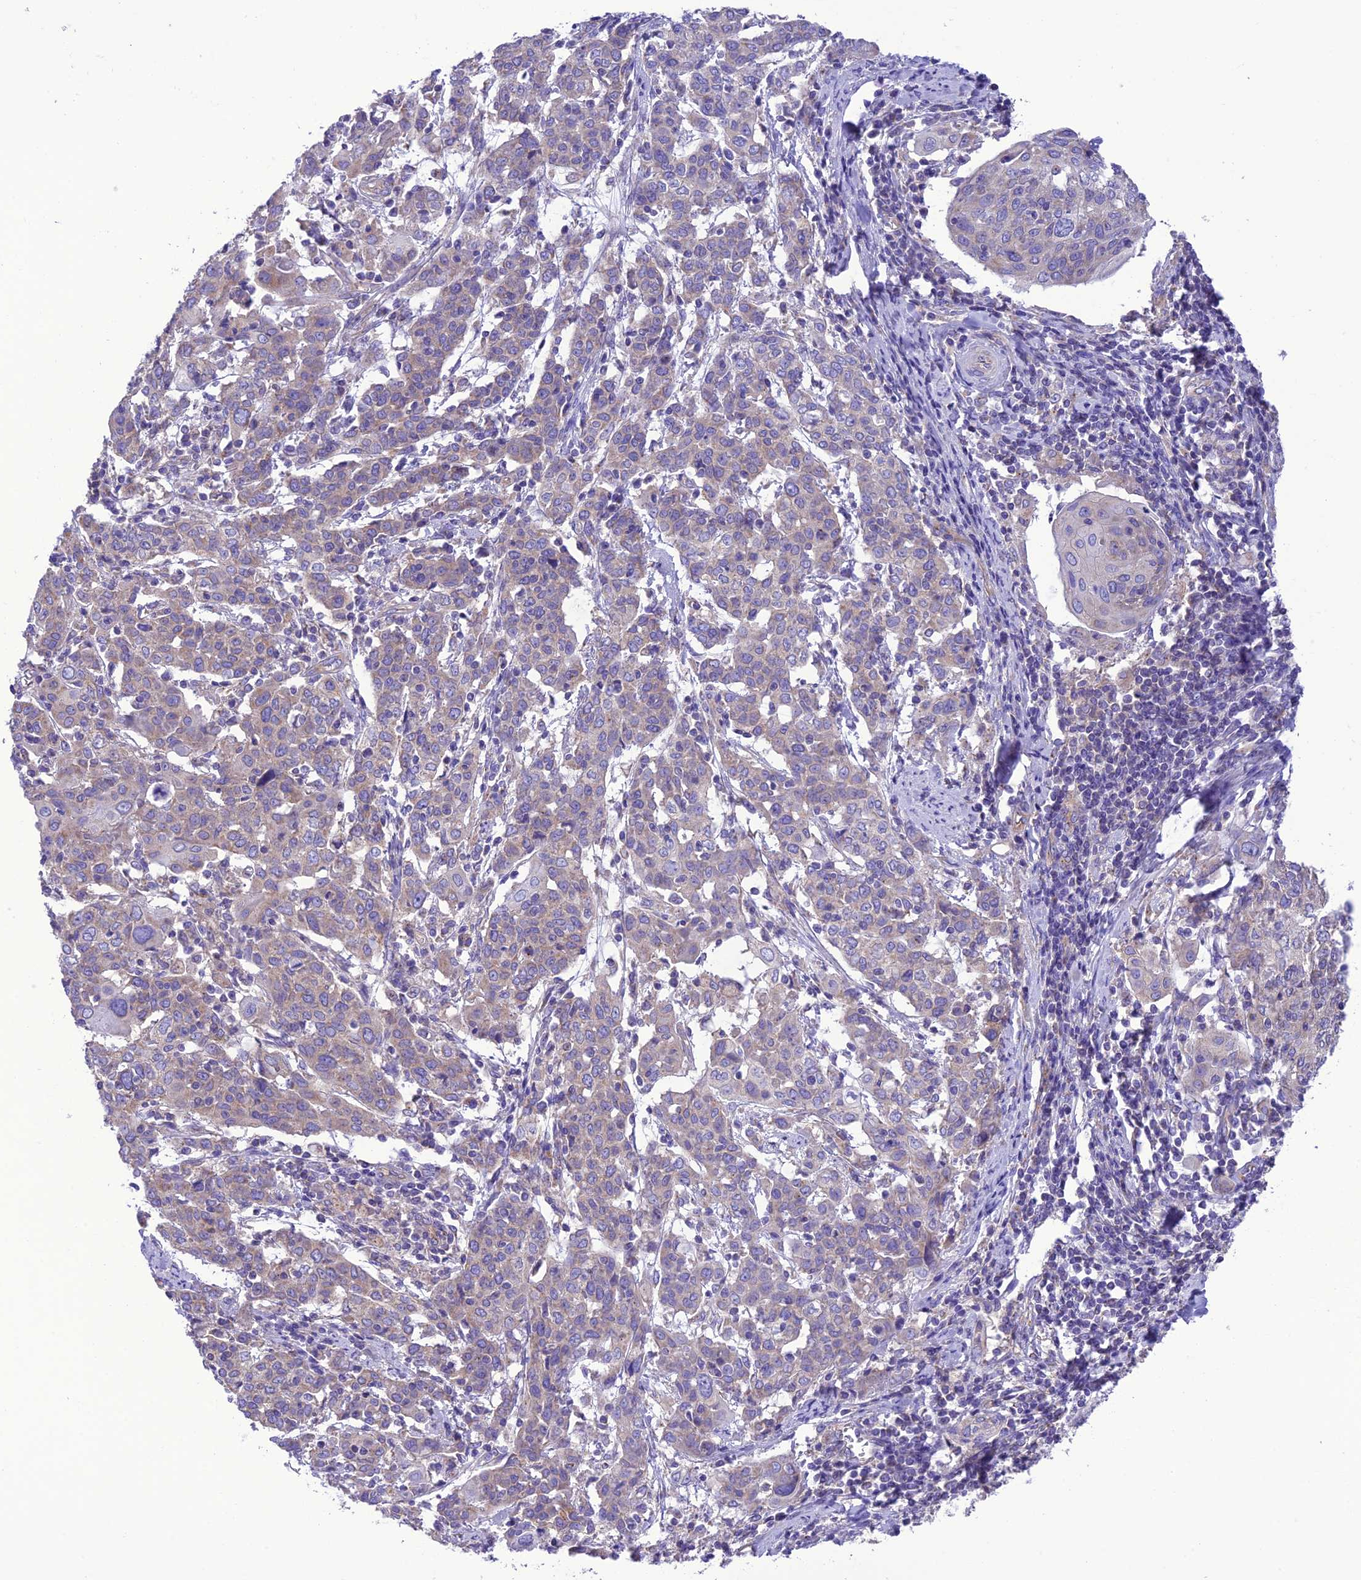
{"staining": {"intensity": "weak", "quantity": "<25%", "location": "cytoplasmic/membranous"}, "tissue": "cervical cancer", "cell_type": "Tumor cells", "image_type": "cancer", "snomed": [{"axis": "morphology", "description": "Squamous cell carcinoma, NOS"}, {"axis": "topography", "description": "Cervix"}], "caption": "Cervical squamous cell carcinoma was stained to show a protein in brown. There is no significant positivity in tumor cells.", "gene": "MAP3K12", "patient": {"sex": "female", "age": 67}}